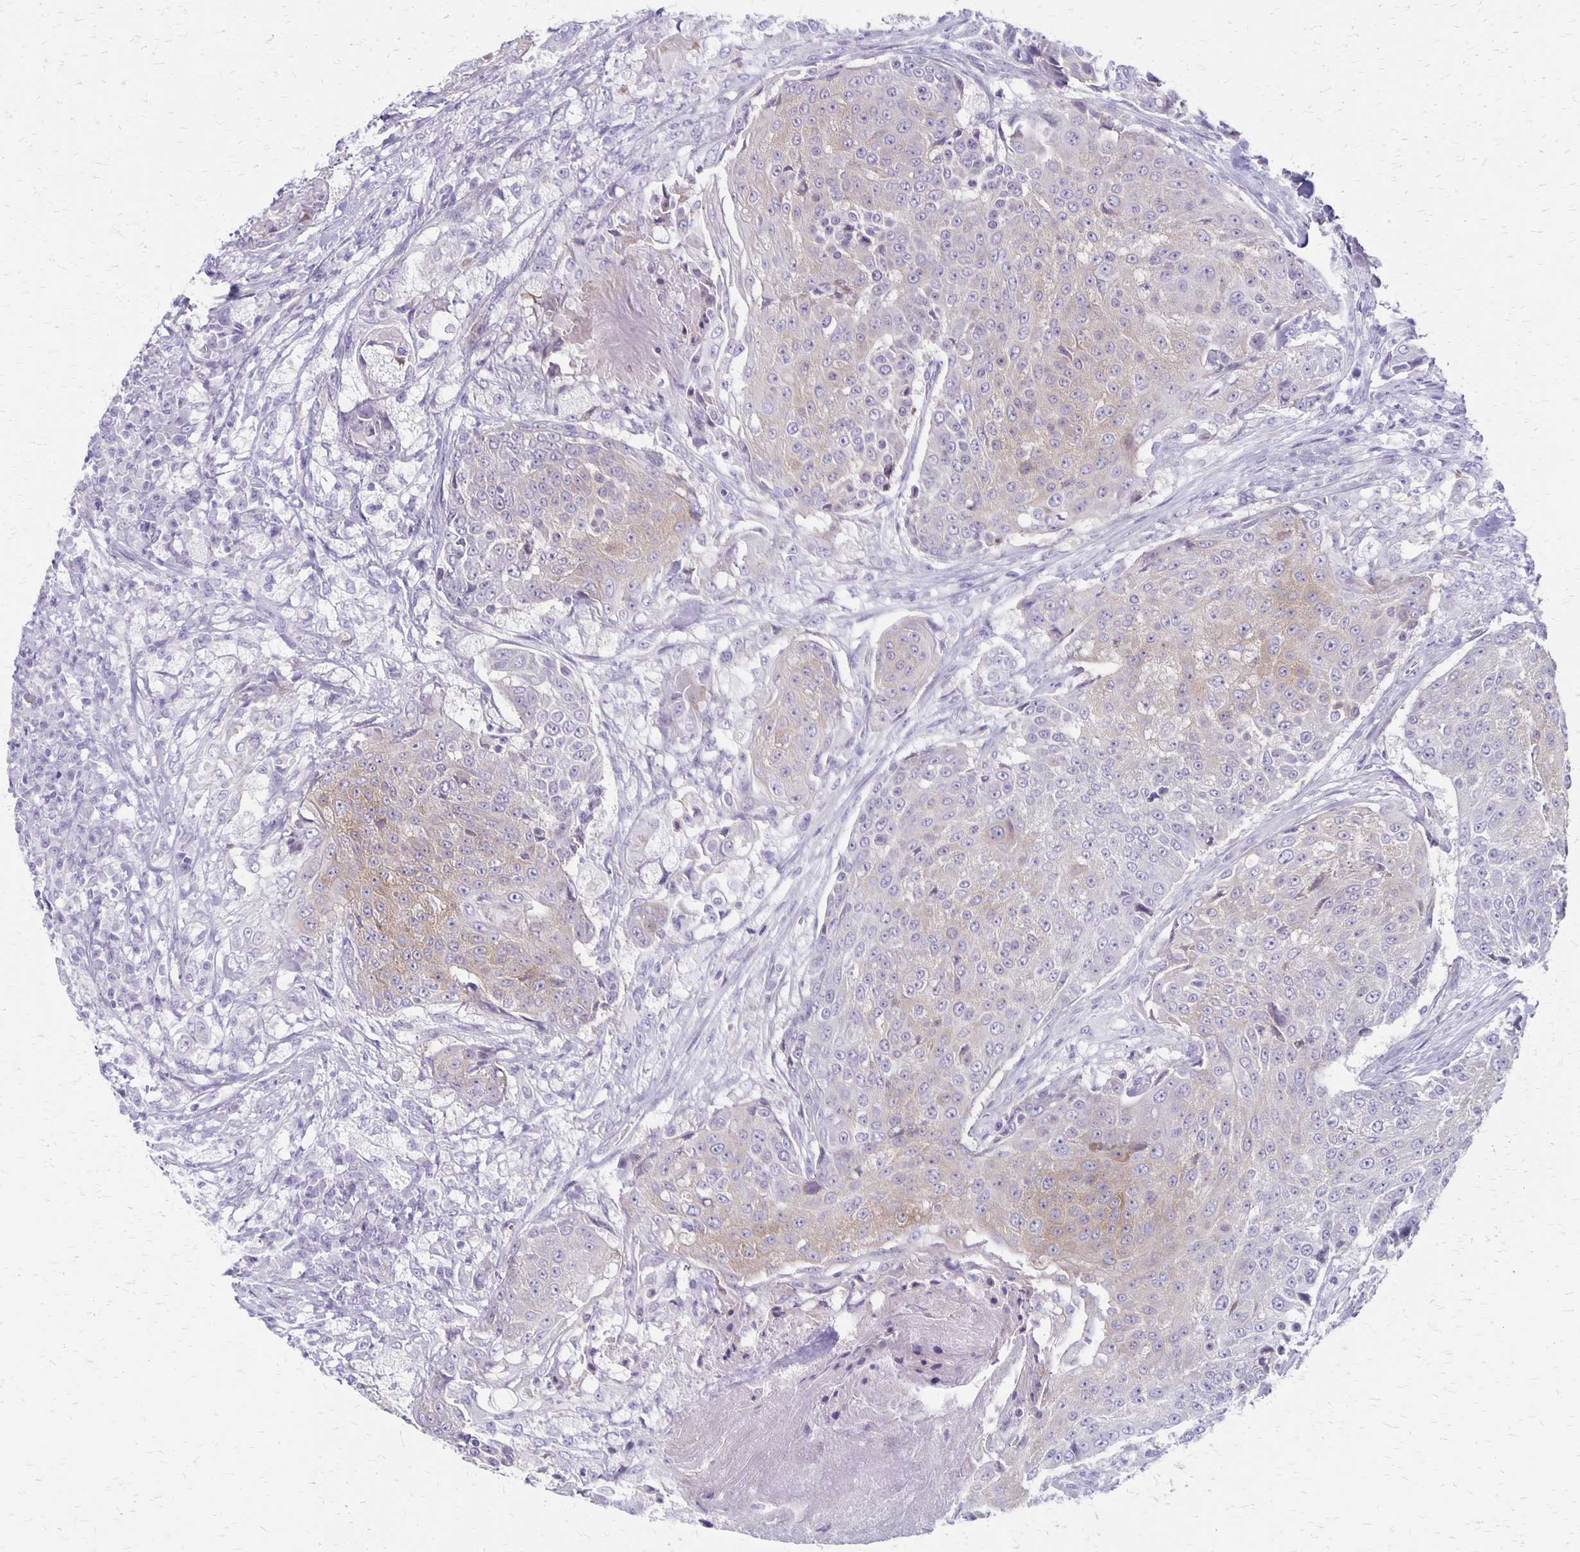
{"staining": {"intensity": "weak", "quantity": "<25%", "location": "cytoplasmic/membranous"}, "tissue": "urothelial cancer", "cell_type": "Tumor cells", "image_type": "cancer", "snomed": [{"axis": "morphology", "description": "Urothelial carcinoma, High grade"}, {"axis": "topography", "description": "Urinary bladder"}], "caption": "Tumor cells are negative for protein expression in human urothelial cancer.", "gene": "HOMER1", "patient": {"sex": "female", "age": 63}}